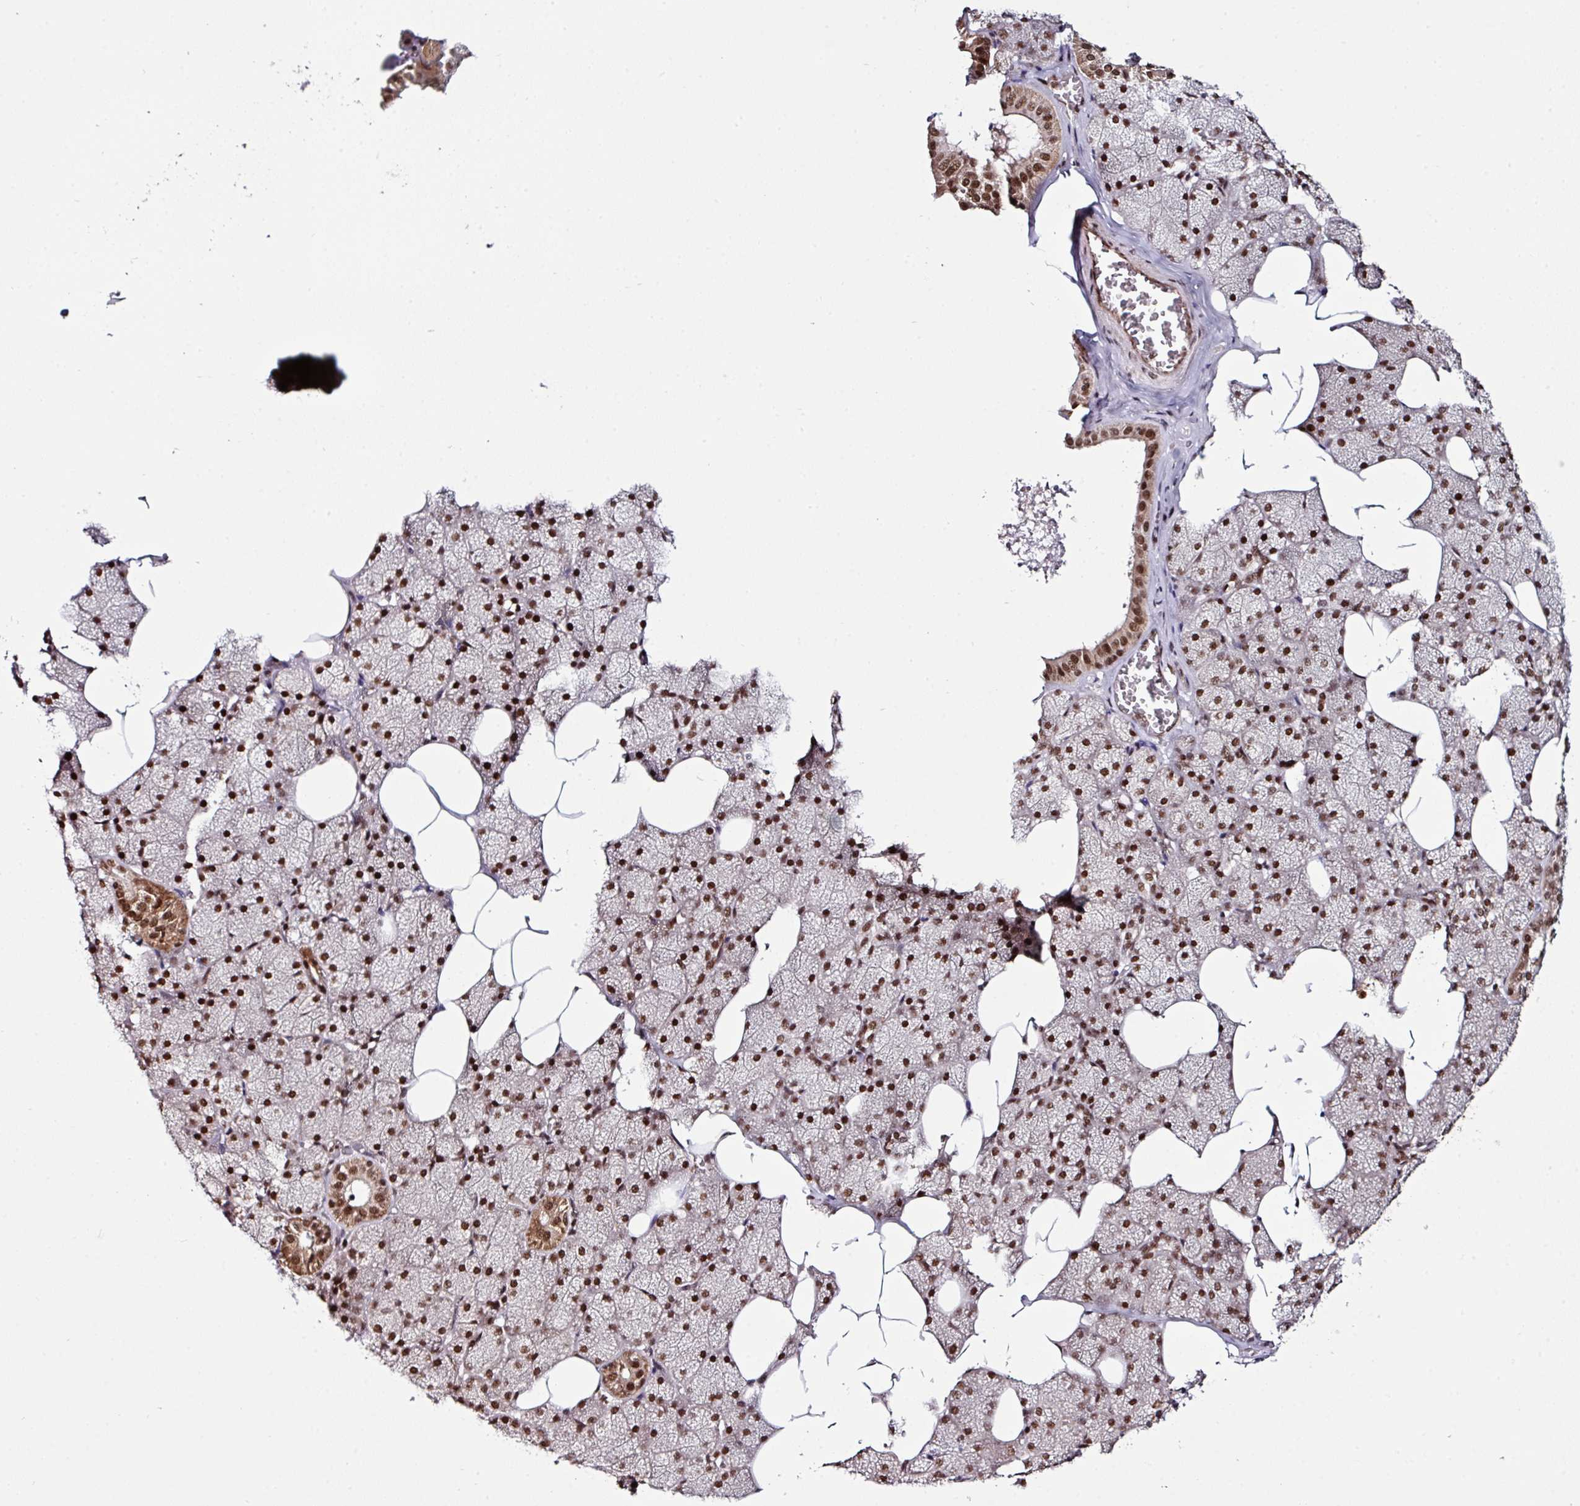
{"staining": {"intensity": "moderate", "quantity": ">75%", "location": "cytoplasmic/membranous,nuclear"}, "tissue": "salivary gland", "cell_type": "Glandular cells", "image_type": "normal", "snomed": [{"axis": "morphology", "description": "Normal tissue, NOS"}, {"axis": "topography", "description": "Salivary gland"}, {"axis": "topography", "description": "Peripheral nerve tissue"}], "caption": "Moderate cytoplasmic/membranous,nuclear expression is identified in about >75% of glandular cells in unremarkable salivary gland. Using DAB (3,3'-diaminobenzidine) (brown) and hematoxylin (blue) stains, captured at high magnification using brightfield microscopy.", "gene": "MORF4L2", "patient": {"sex": "male", "age": 38}}